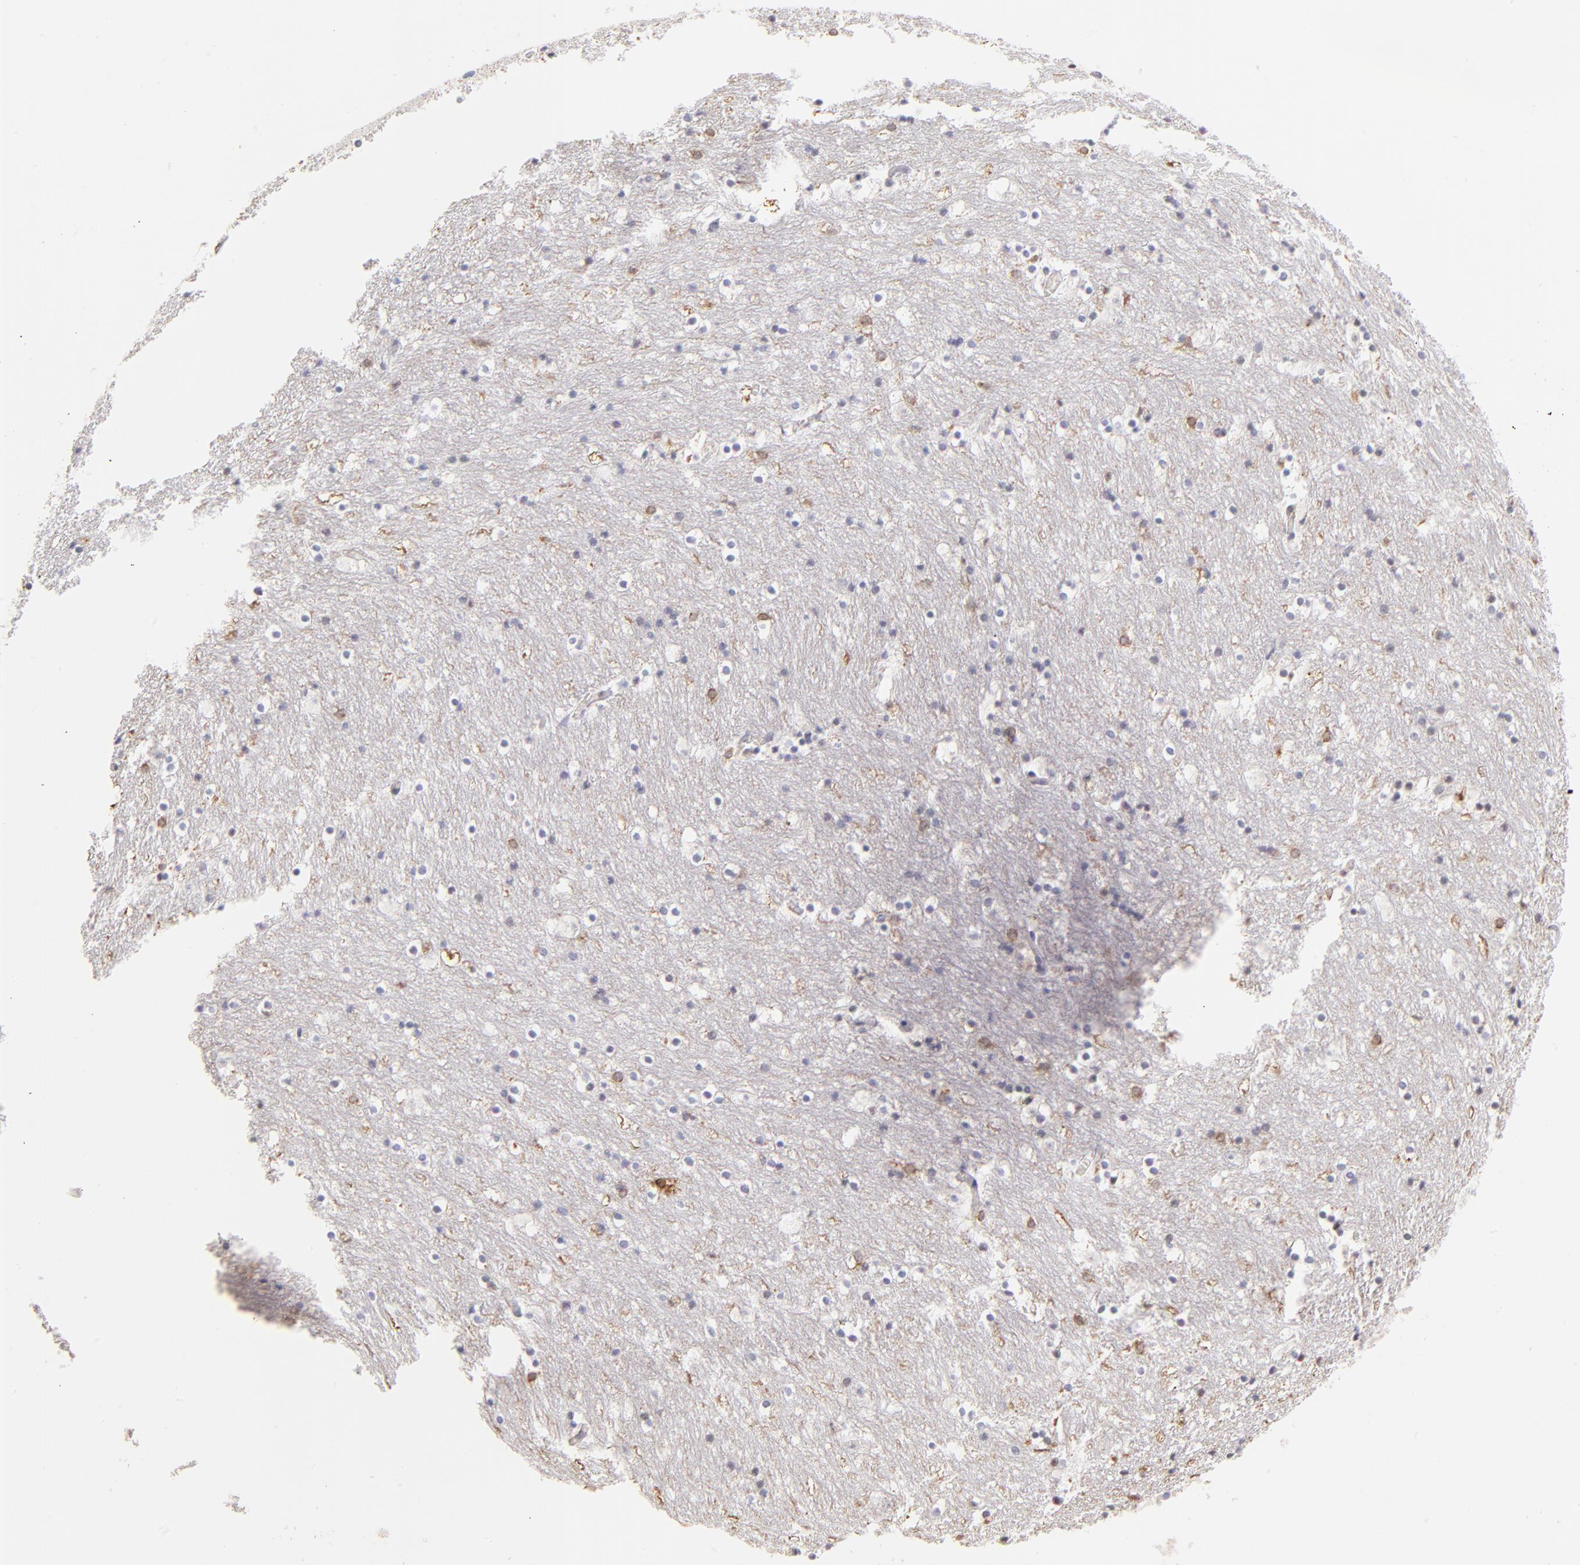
{"staining": {"intensity": "moderate", "quantity": "<25%", "location": "cytoplasmic/membranous"}, "tissue": "caudate", "cell_type": "Glial cells", "image_type": "normal", "snomed": [{"axis": "morphology", "description": "Normal tissue, NOS"}, {"axis": "topography", "description": "Lateral ventricle wall"}], "caption": "DAB (3,3'-diaminobenzidine) immunohistochemical staining of benign human caudate displays moderate cytoplasmic/membranous protein positivity in about <25% of glial cells. (IHC, brightfield microscopy, high magnification).", "gene": "IRAG2", "patient": {"sex": "male", "age": 45}}